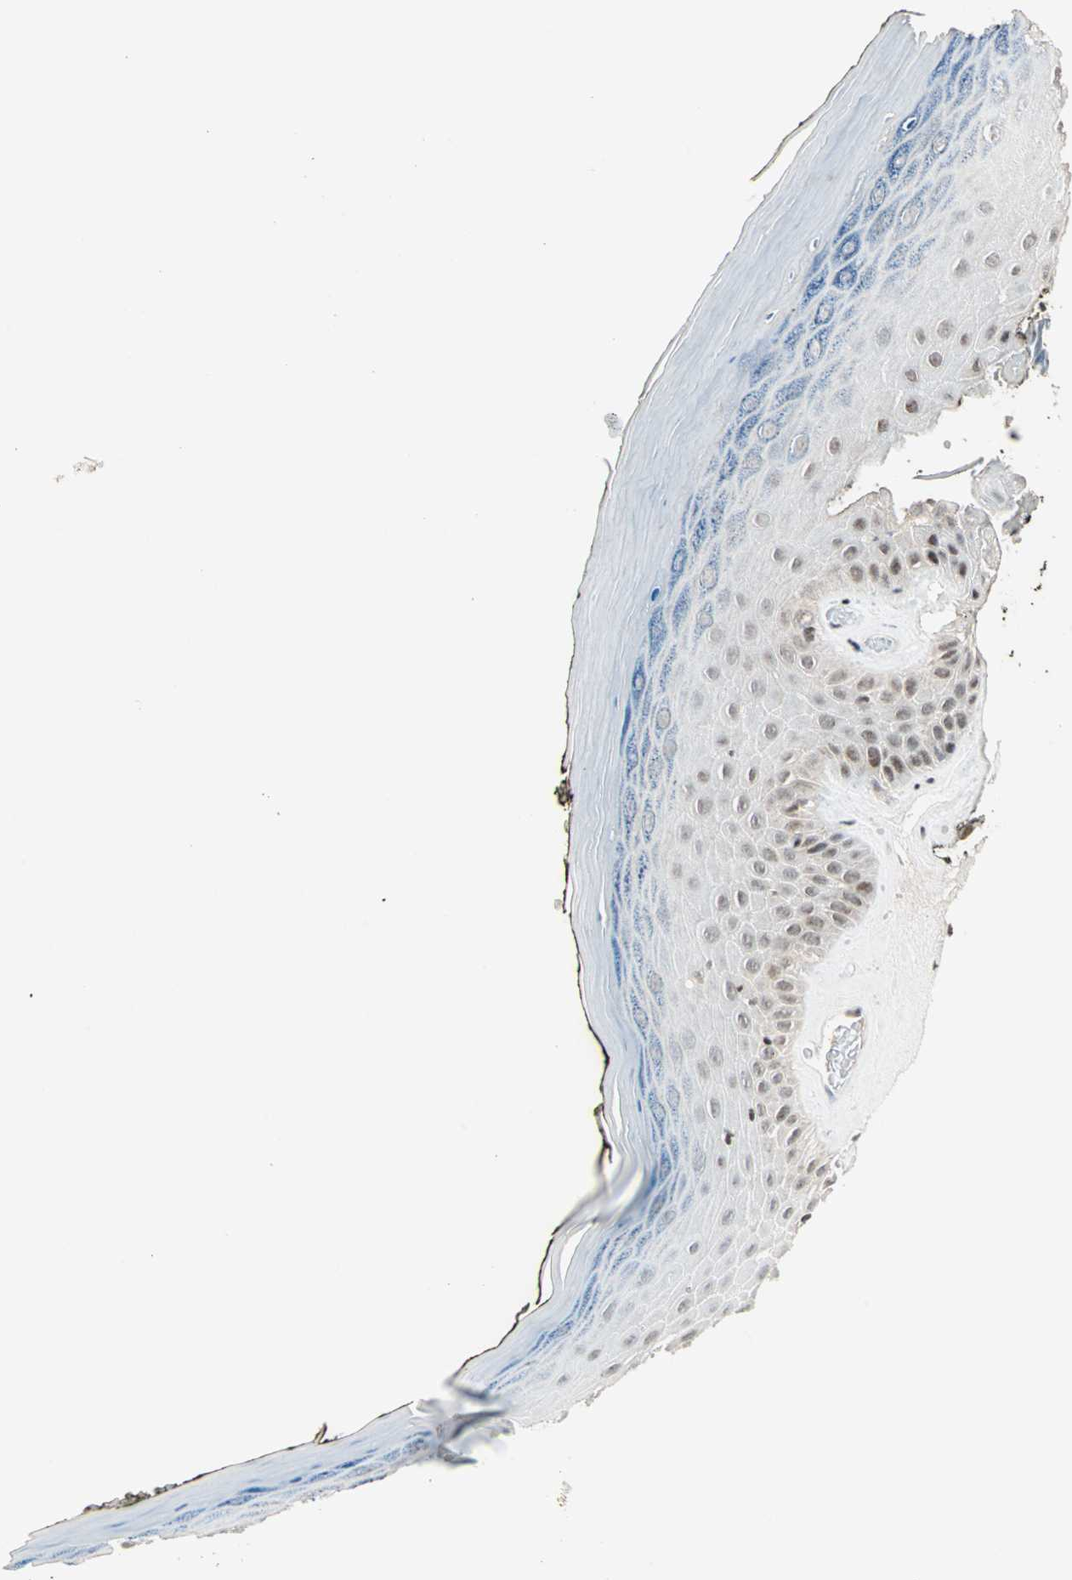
{"staining": {"intensity": "moderate", "quantity": "25%-75%", "location": "nuclear"}, "tissue": "skin", "cell_type": "Epidermal cells", "image_type": "normal", "snomed": [{"axis": "morphology", "description": "Normal tissue, NOS"}, {"axis": "morphology", "description": "Inflammation, NOS"}, {"axis": "topography", "description": "Vulva"}], "caption": "An immunohistochemistry (IHC) micrograph of benign tissue is shown. Protein staining in brown shows moderate nuclear positivity in skin within epidermal cells. (IHC, brightfield microscopy, high magnification).", "gene": "SIN3A", "patient": {"sex": "female", "age": 84}}